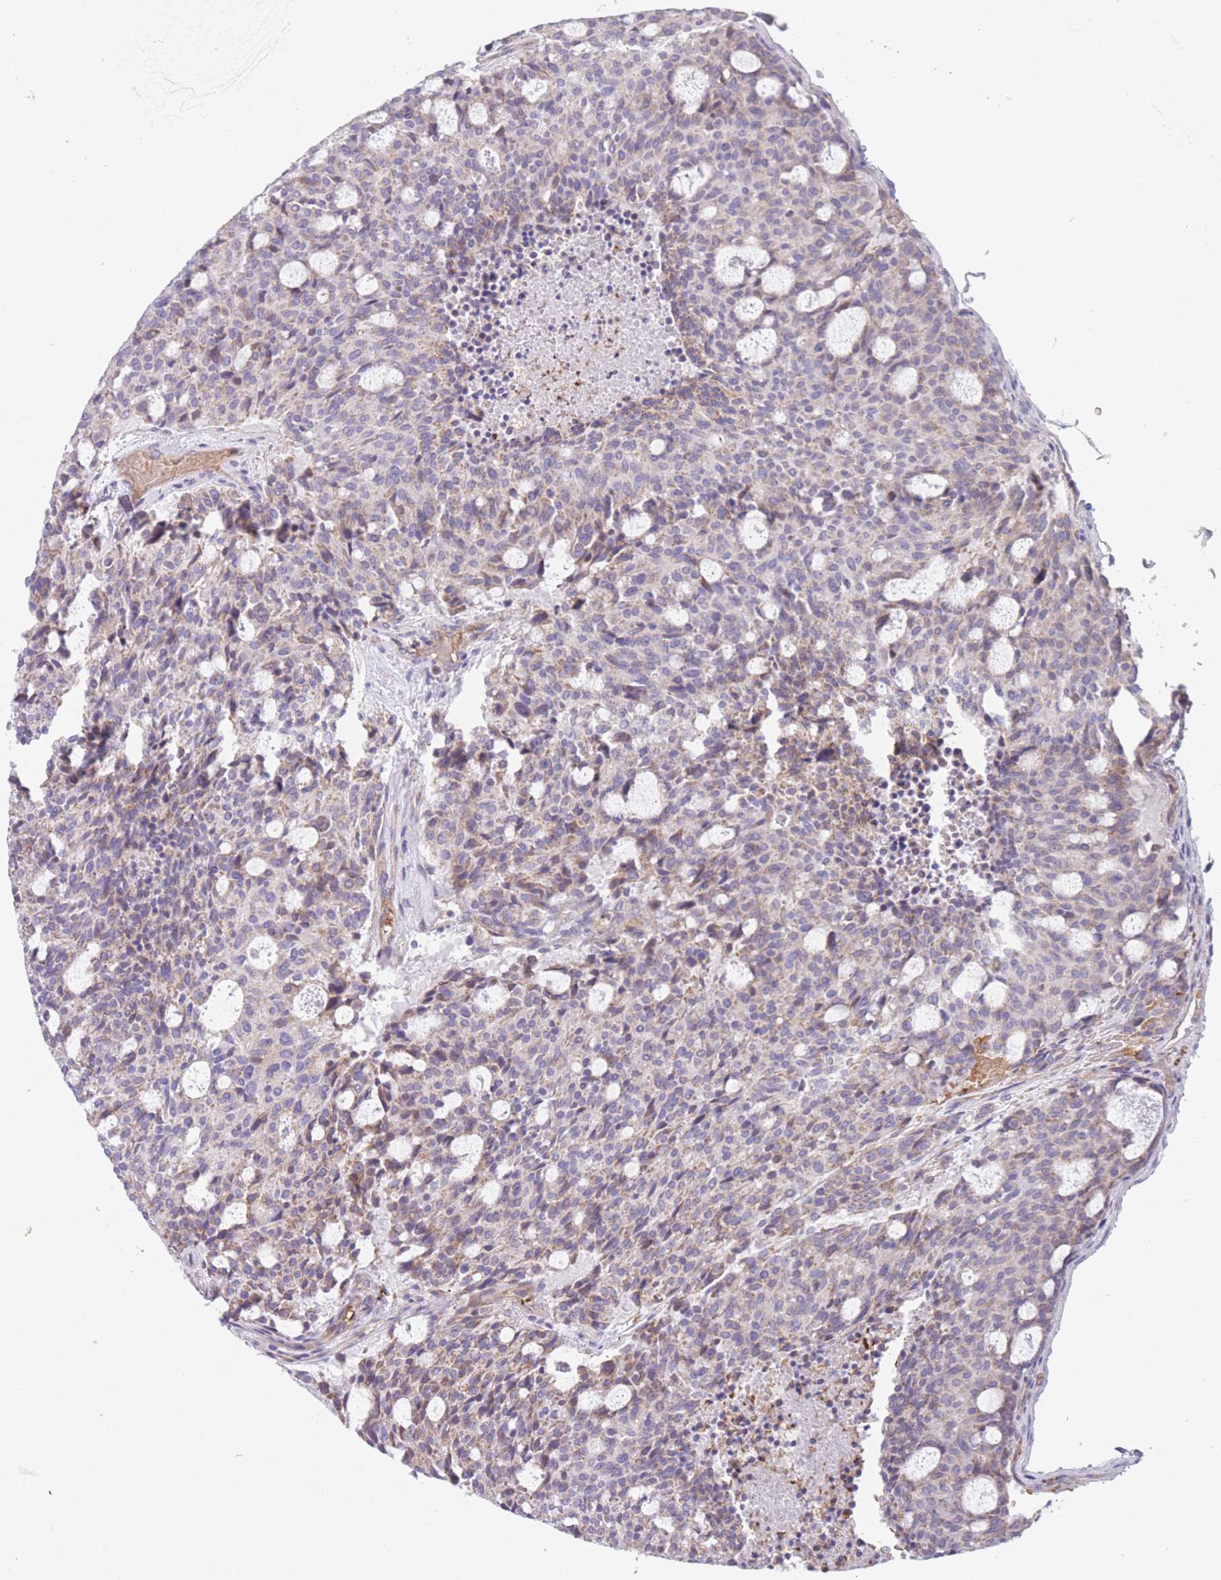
{"staining": {"intensity": "weak", "quantity": "25%-75%", "location": "cytoplasmic/membranous"}, "tissue": "carcinoid", "cell_type": "Tumor cells", "image_type": "cancer", "snomed": [{"axis": "morphology", "description": "Carcinoid, malignant, NOS"}, {"axis": "topography", "description": "Pancreas"}], "caption": "Weak cytoplasmic/membranous expression for a protein is present in approximately 25%-75% of tumor cells of carcinoid using IHC.", "gene": "SMPD4", "patient": {"sex": "female", "age": 54}}